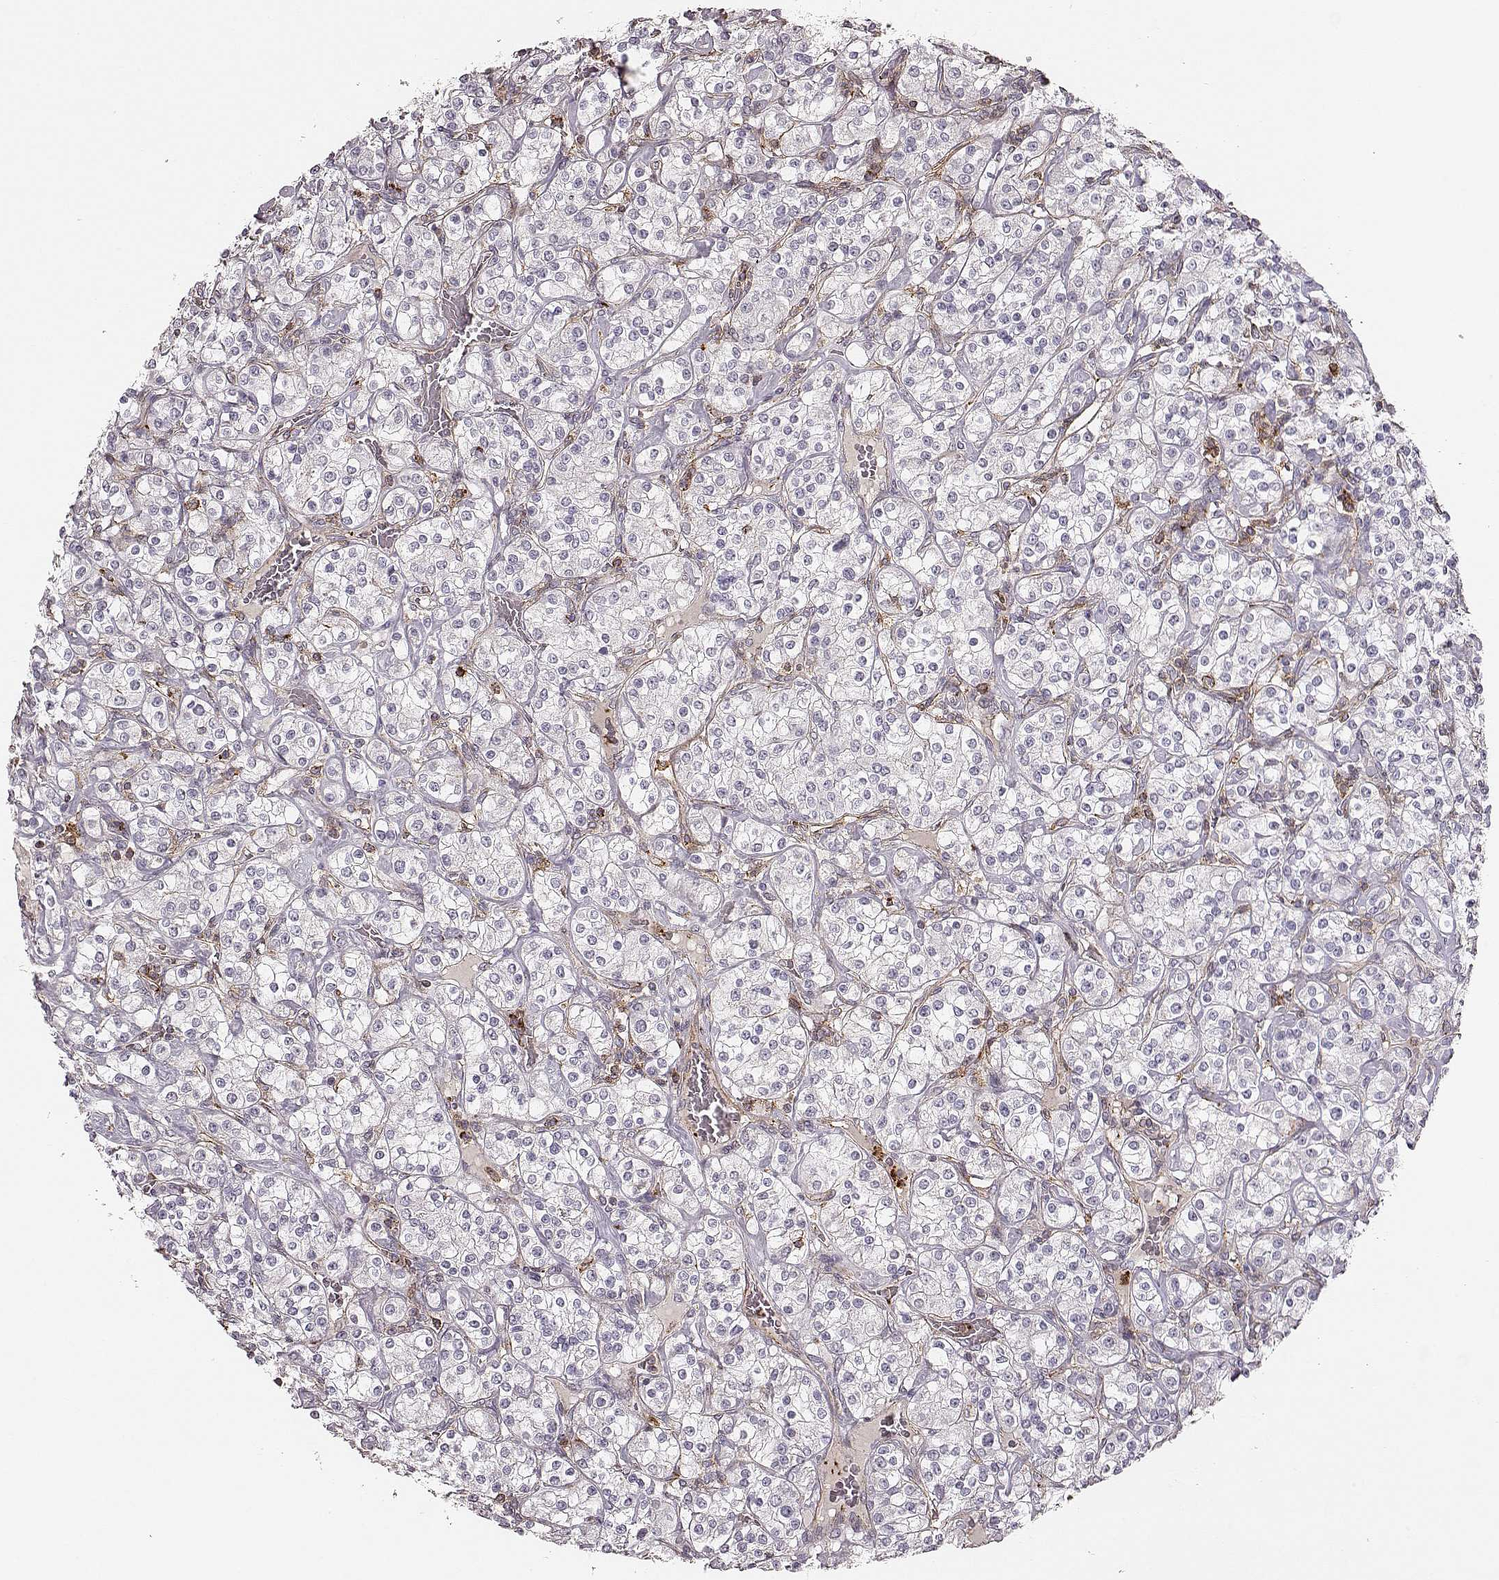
{"staining": {"intensity": "negative", "quantity": "none", "location": "none"}, "tissue": "renal cancer", "cell_type": "Tumor cells", "image_type": "cancer", "snomed": [{"axis": "morphology", "description": "Adenocarcinoma, NOS"}, {"axis": "topography", "description": "Kidney"}], "caption": "Immunohistochemistry of adenocarcinoma (renal) reveals no expression in tumor cells.", "gene": "ZYX", "patient": {"sex": "male", "age": 77}}